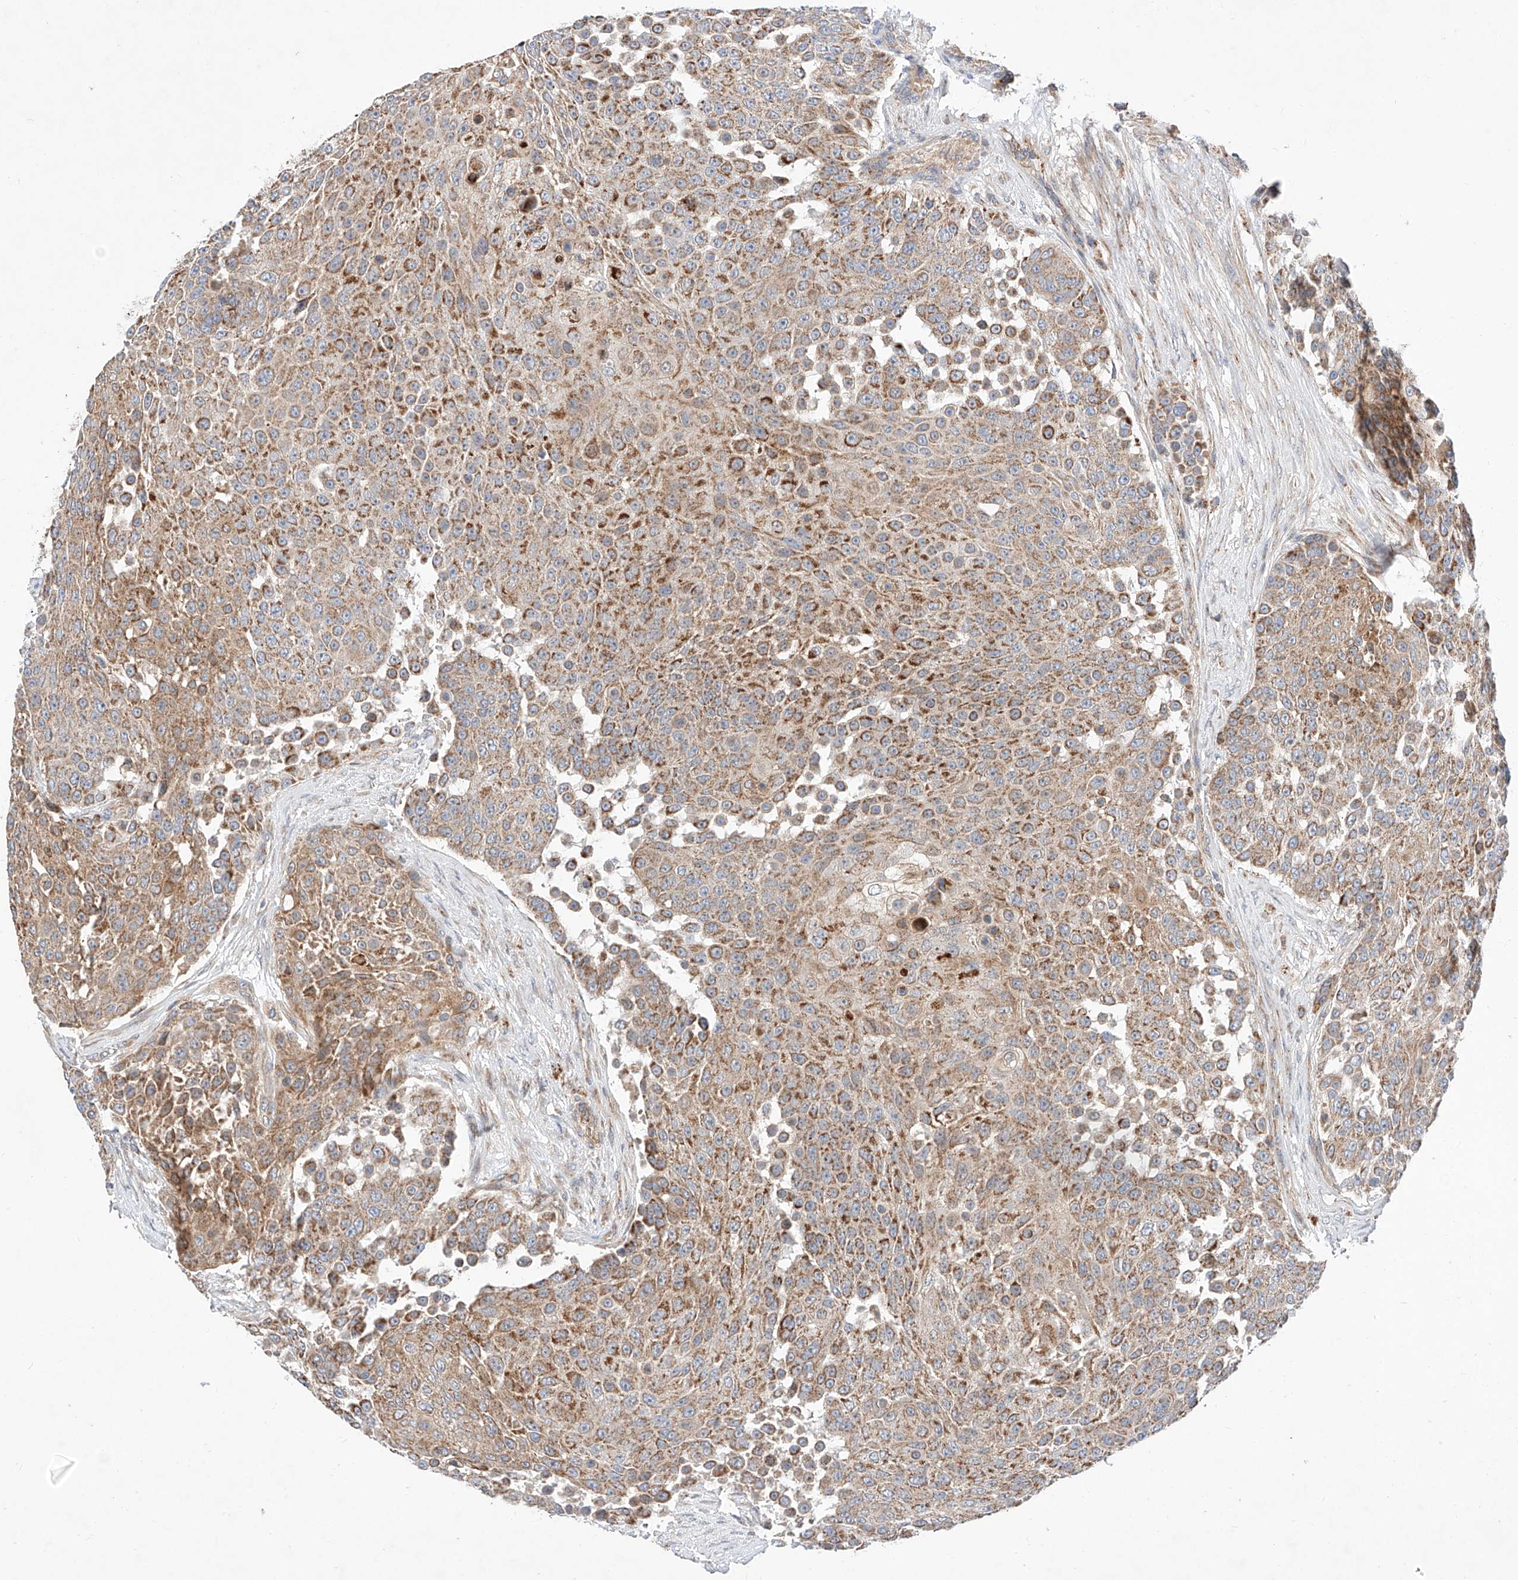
{"staining": {"intensity": "moderate", "quantity": ">75%", "location": "cytoplasmic/membranous"}, "tissue": "urothelial cancer", "cell_type": "Tumor cells", "image_type": "cancer", "snomed": [{"axis": "morphology", "description": "Urothelial carcinoma, High grade"}, {"axis": "topography", "description": "Urinary bladder"}], "caption": "Approximately >75% of tumor cells in high-grade urothelial carcinoma display moderate cytoplasmic/membranous protein staining as visualized by brown immunohistochemical staining.", "gene": "NR1D1", "patient": {"sex": "female", "age": 63}}